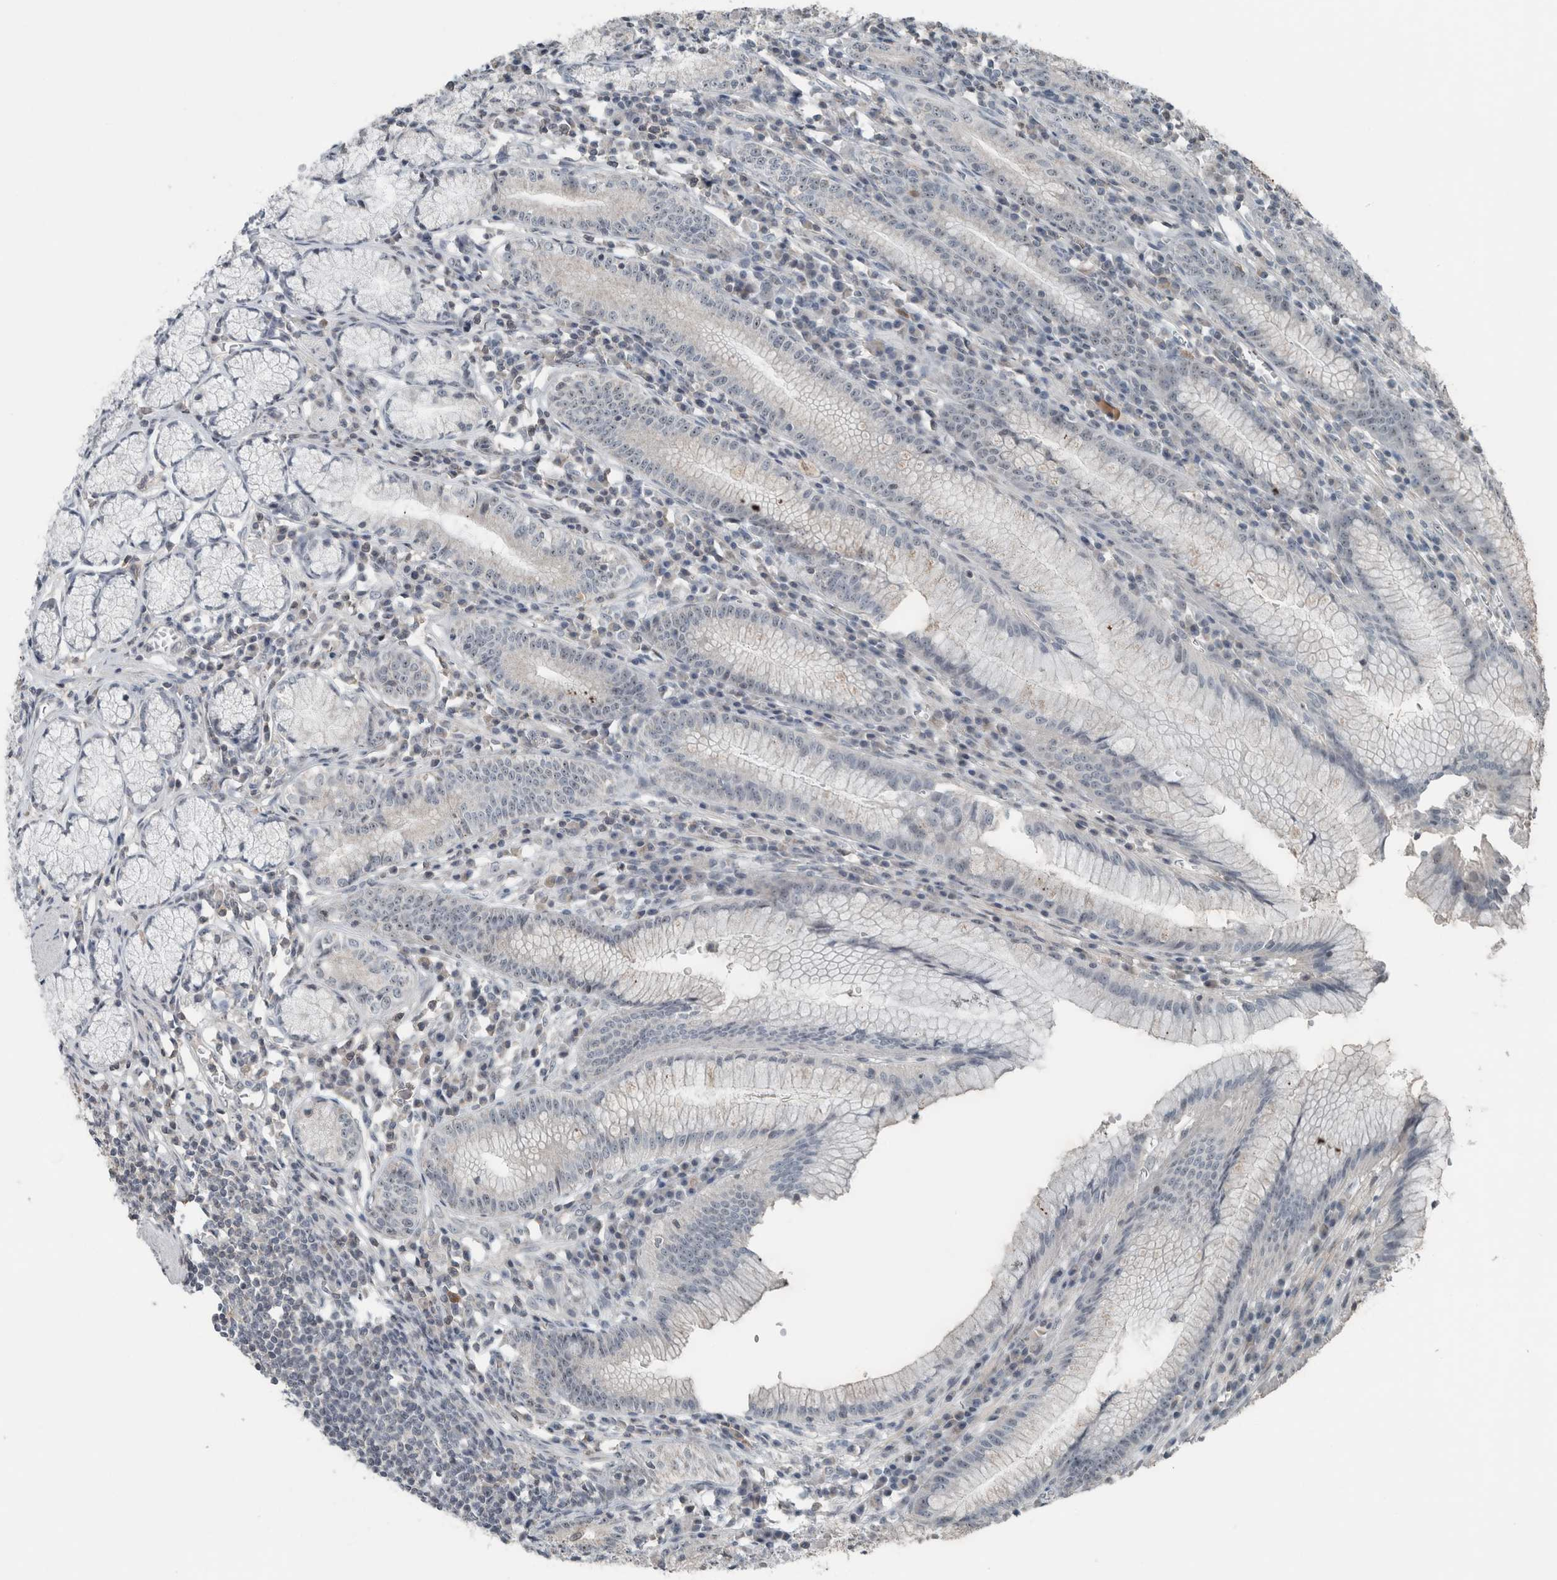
{"staining": {"intensity": "moderate", "quantity": "<25%", "location": "nuclear"}, "tissue": "stomach", "cell_type": "Glandular cells", "image_type": "normal", "snomed": [{"axis": "morphology", "description": "Normal tissue, NOS"}, {"axis": "topography", "description": "Stomach"}], "caption": "Protein positivity by immunohistochemistry (IHC) shows moderate nuclear positivity in about <25% of glandular cells in benign stomach.", "gene": "RPF1", "patient": {"sex": "male", "age": 55}}